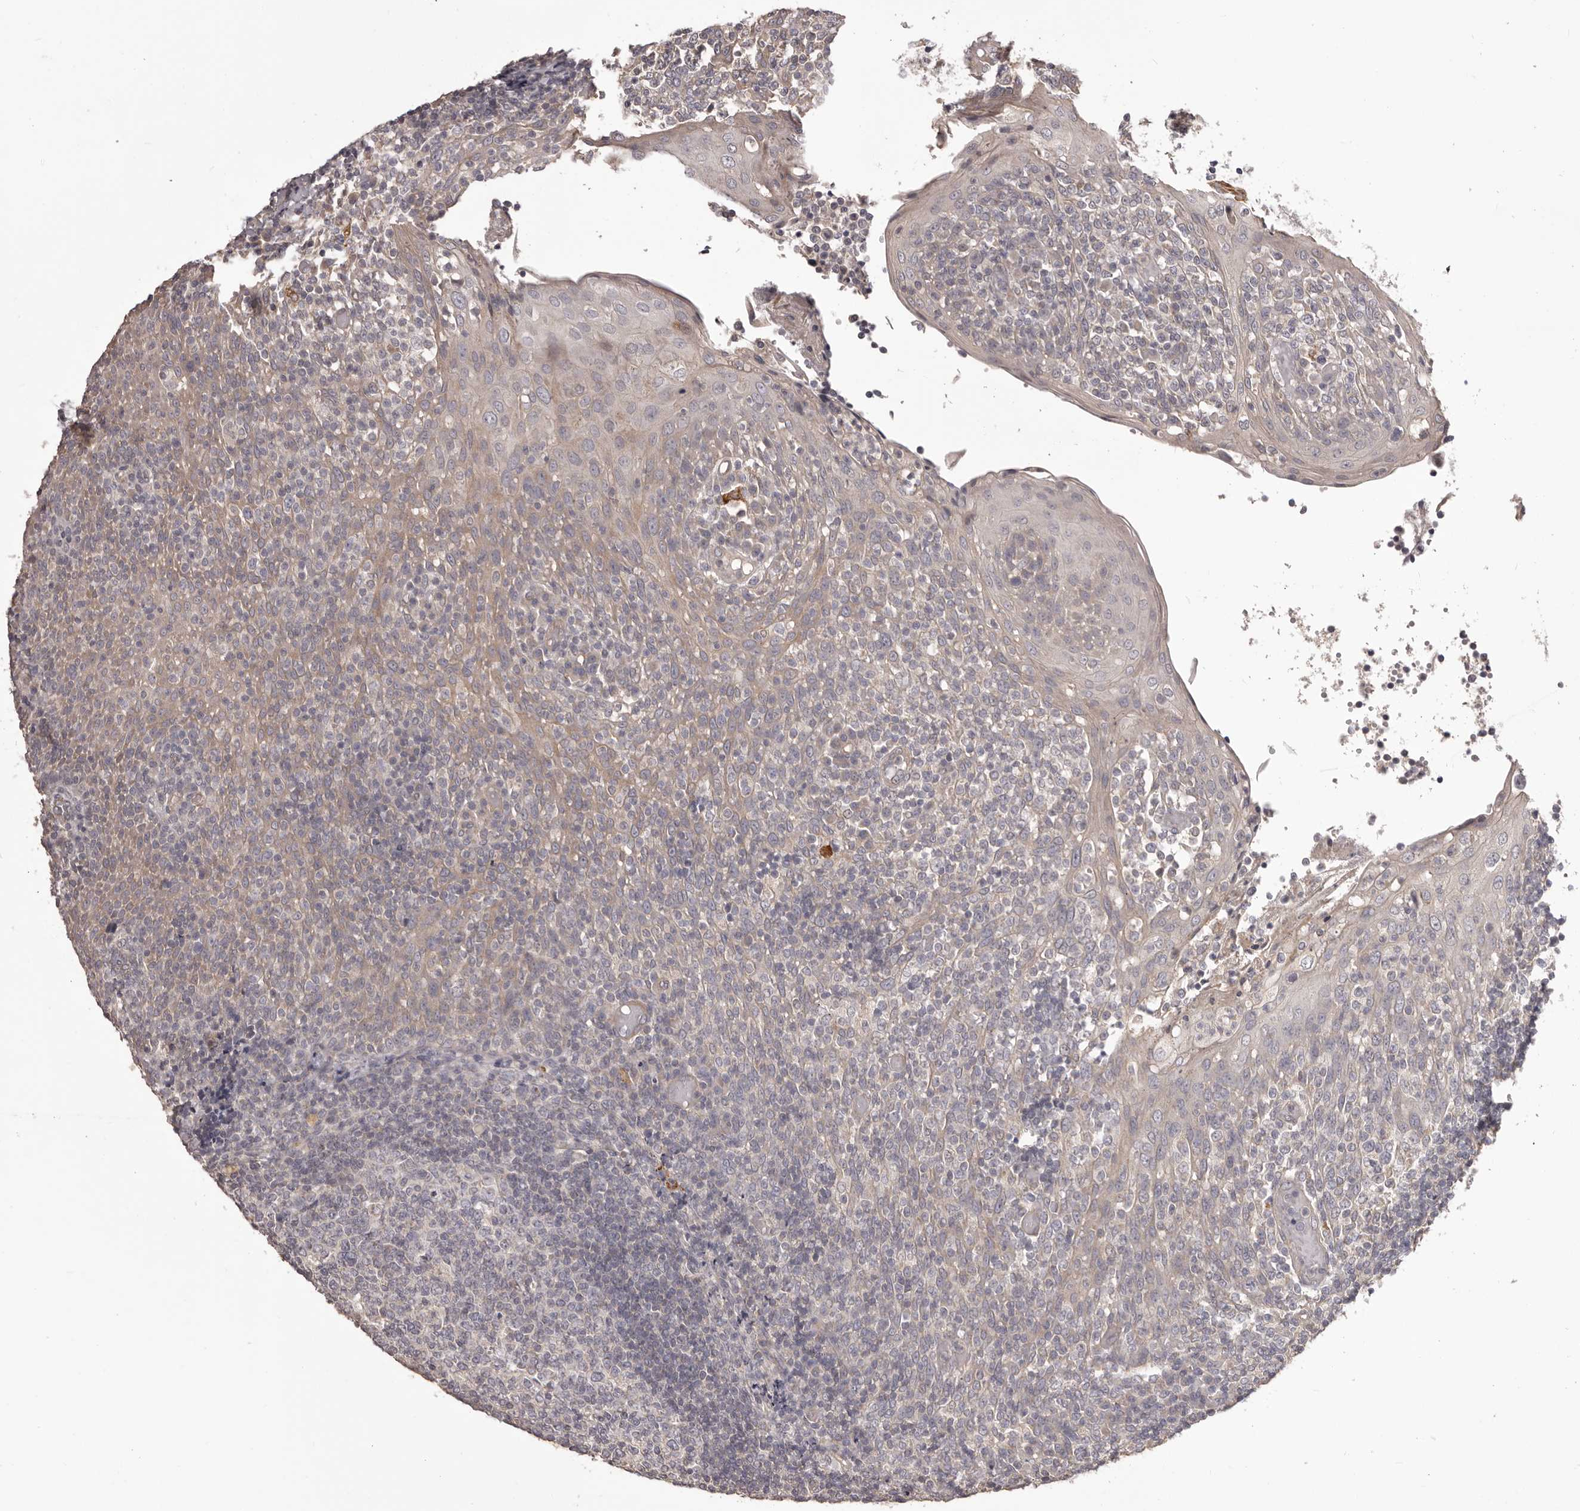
{"staining": {"intensity": "negative", "quantity": "none", "location": "none"}, "tissue": "tonsil", "cell_type": "Germinal center cells", "image_type": "normal", "snomed": [{"axis": "morphology", "description": "Normal tissue, NOS"}, {"axis": "topography", "description": "Tonsil"}], "caption": "An immunohistochemistry histopathology image of benign tonsil is shown. There is no staining in germinal center cells of tonsil.", "gene": "HRH1", "patient": {"sex": "female", "age": 19}}